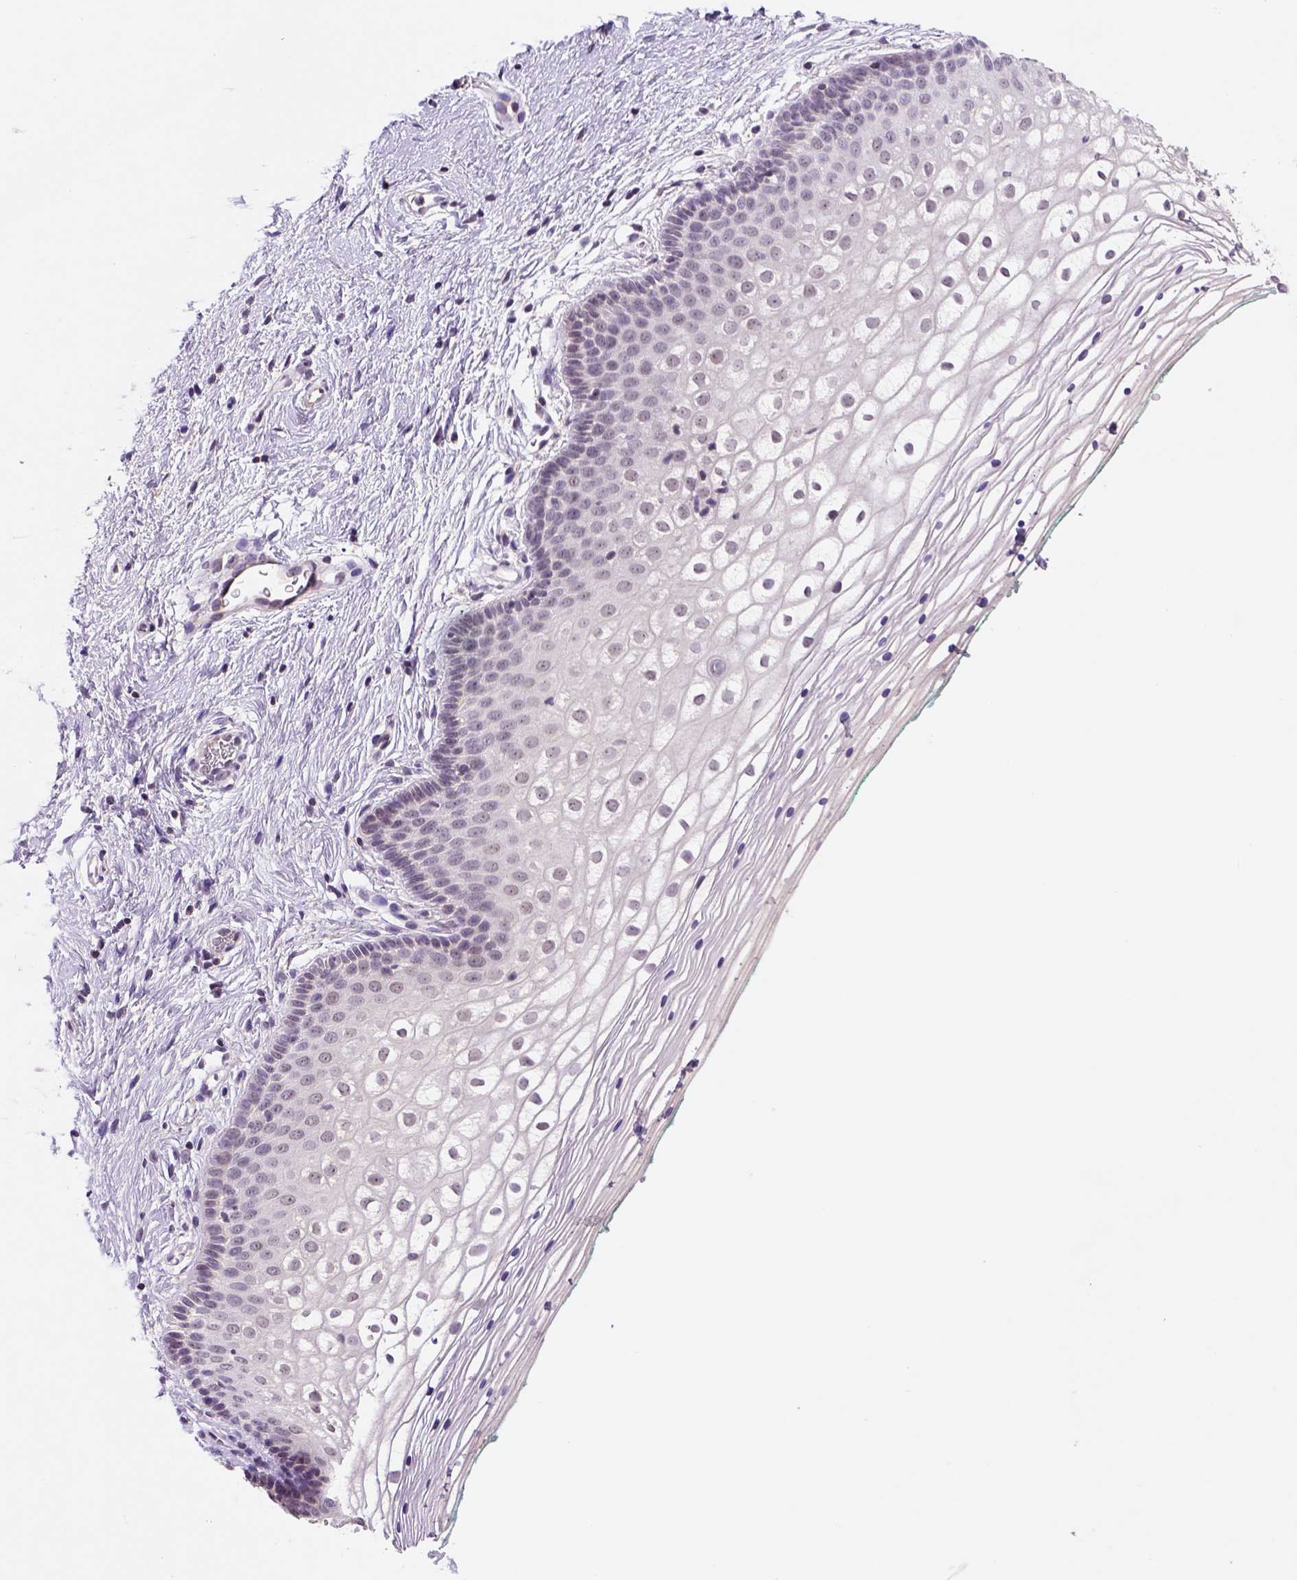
{"staining": {"intensity": "weak", "quantity": "25%-75%", "location": "nuclear"}, "tissue": "vagina", "cell_type": "Squamous epithelial cells", "image_type": "normal", "snomed": [{"axis": "morphology", "description": "Normal tissue, NOS"}, {"axis": "topography", "description": "Vagina"}], "caption": "This is a histology image of immunohistochemistry (IHC) staining of unremarkable vagina, which shows weak staining in the nuclear of squamous epithelial cells.", "gene": "SCML4", "patient": {"sex": "female", "age": 36}}